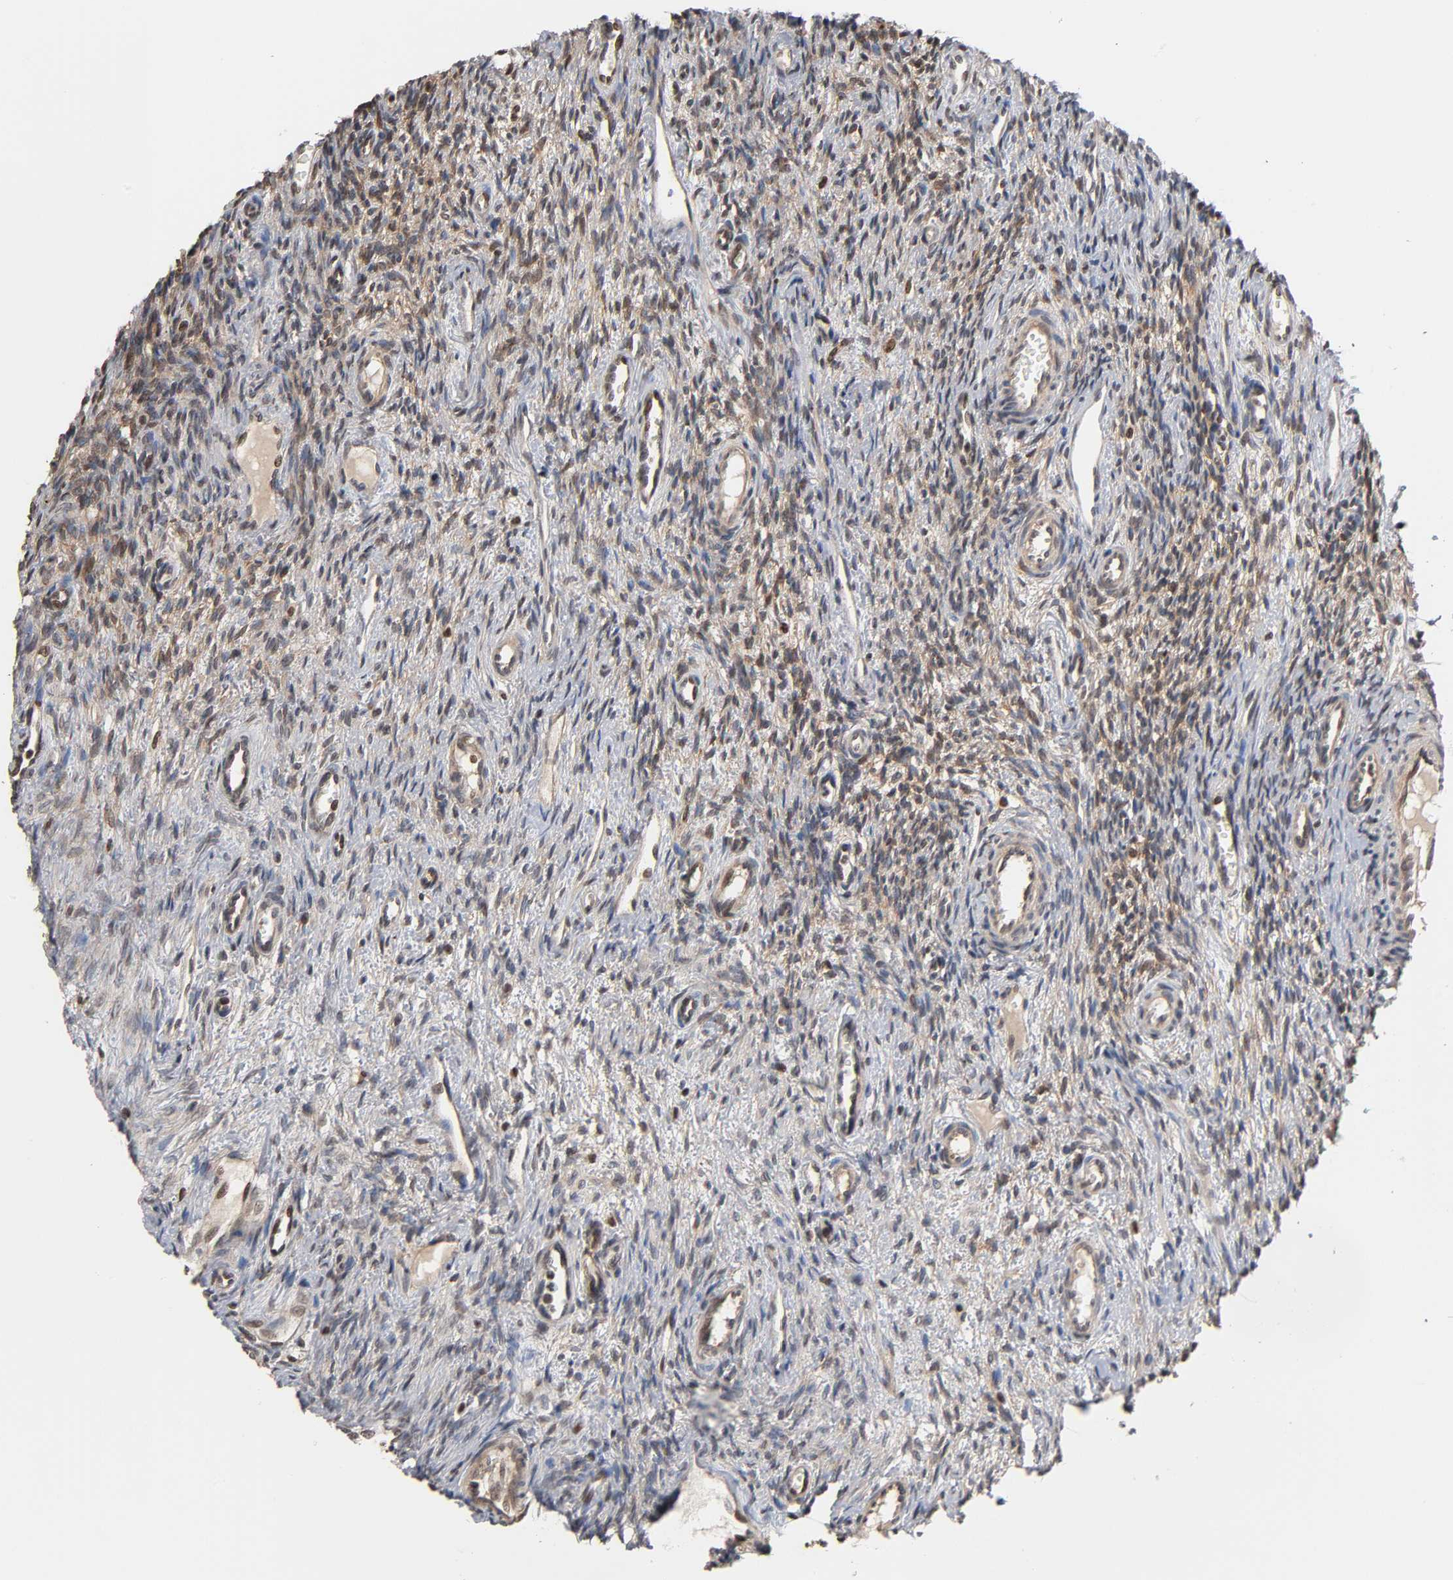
{"staining": {"intensity": "moderate", "quantity": "25%-75%", "location": "cytoplasmic/membranous,nuclear"}, "tissue": "ovary", "cell_type": "Ovarian stroma cells", "image_type": "normal", "snomed": [{"axis": "morphology", "description": "Normal tissue, NOS"}, {"axis": "topography", "description": "Ovary"}], "caption": "DAB (3,3'-diaminobenzidine) immunohistochemical staining of benign human ovary shows moderate cytoplasmic/membranous,nuclear protein positivity in about 25%-75% of ovarian stroma cells.", "gene": "ITGAV", "patient": {"sex": "female", "age": 33}}